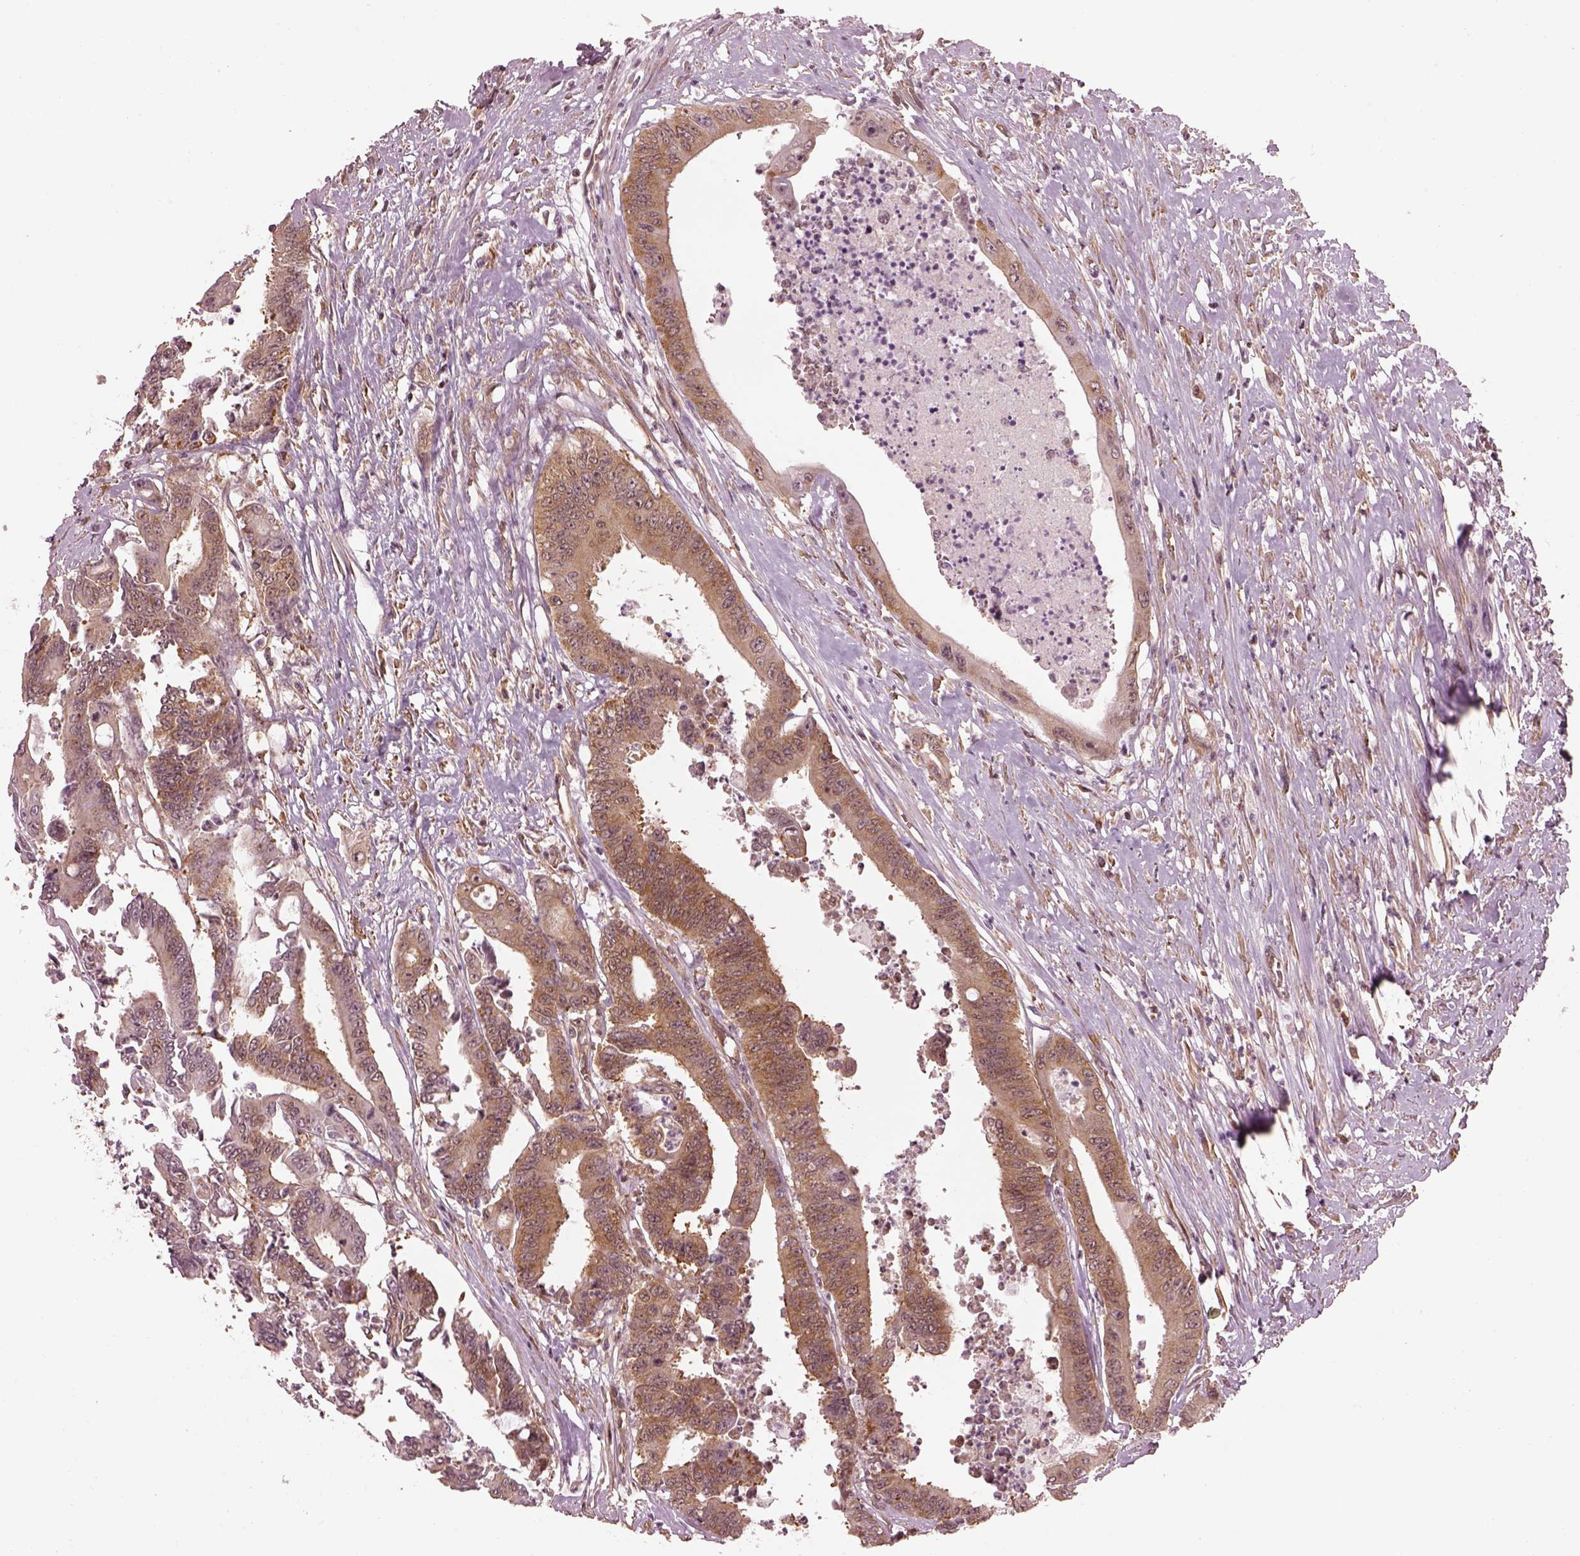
{"staining": {"intensity": "moderate", "quantity": "25%-75%", "location": "cytoplasmic/membranous"}, "tissue": "colorectal cancer", "cell_type": "Tumor cells", "image_type": "cancer", "snomed": [{"axis": "morphology", "description": "Adenocarcinoma, NOS"}, {"axis": "topography", "description": "Rectum"}], "caption": "The photomicrograph reveals a brown stain indicating the presence of a protein in the cytoplasmic/membranous of tumor cells in adenocarcinoma (colorectal).", "gene": "LSM14A", "patient": {"sex": "male", "age": 54}}